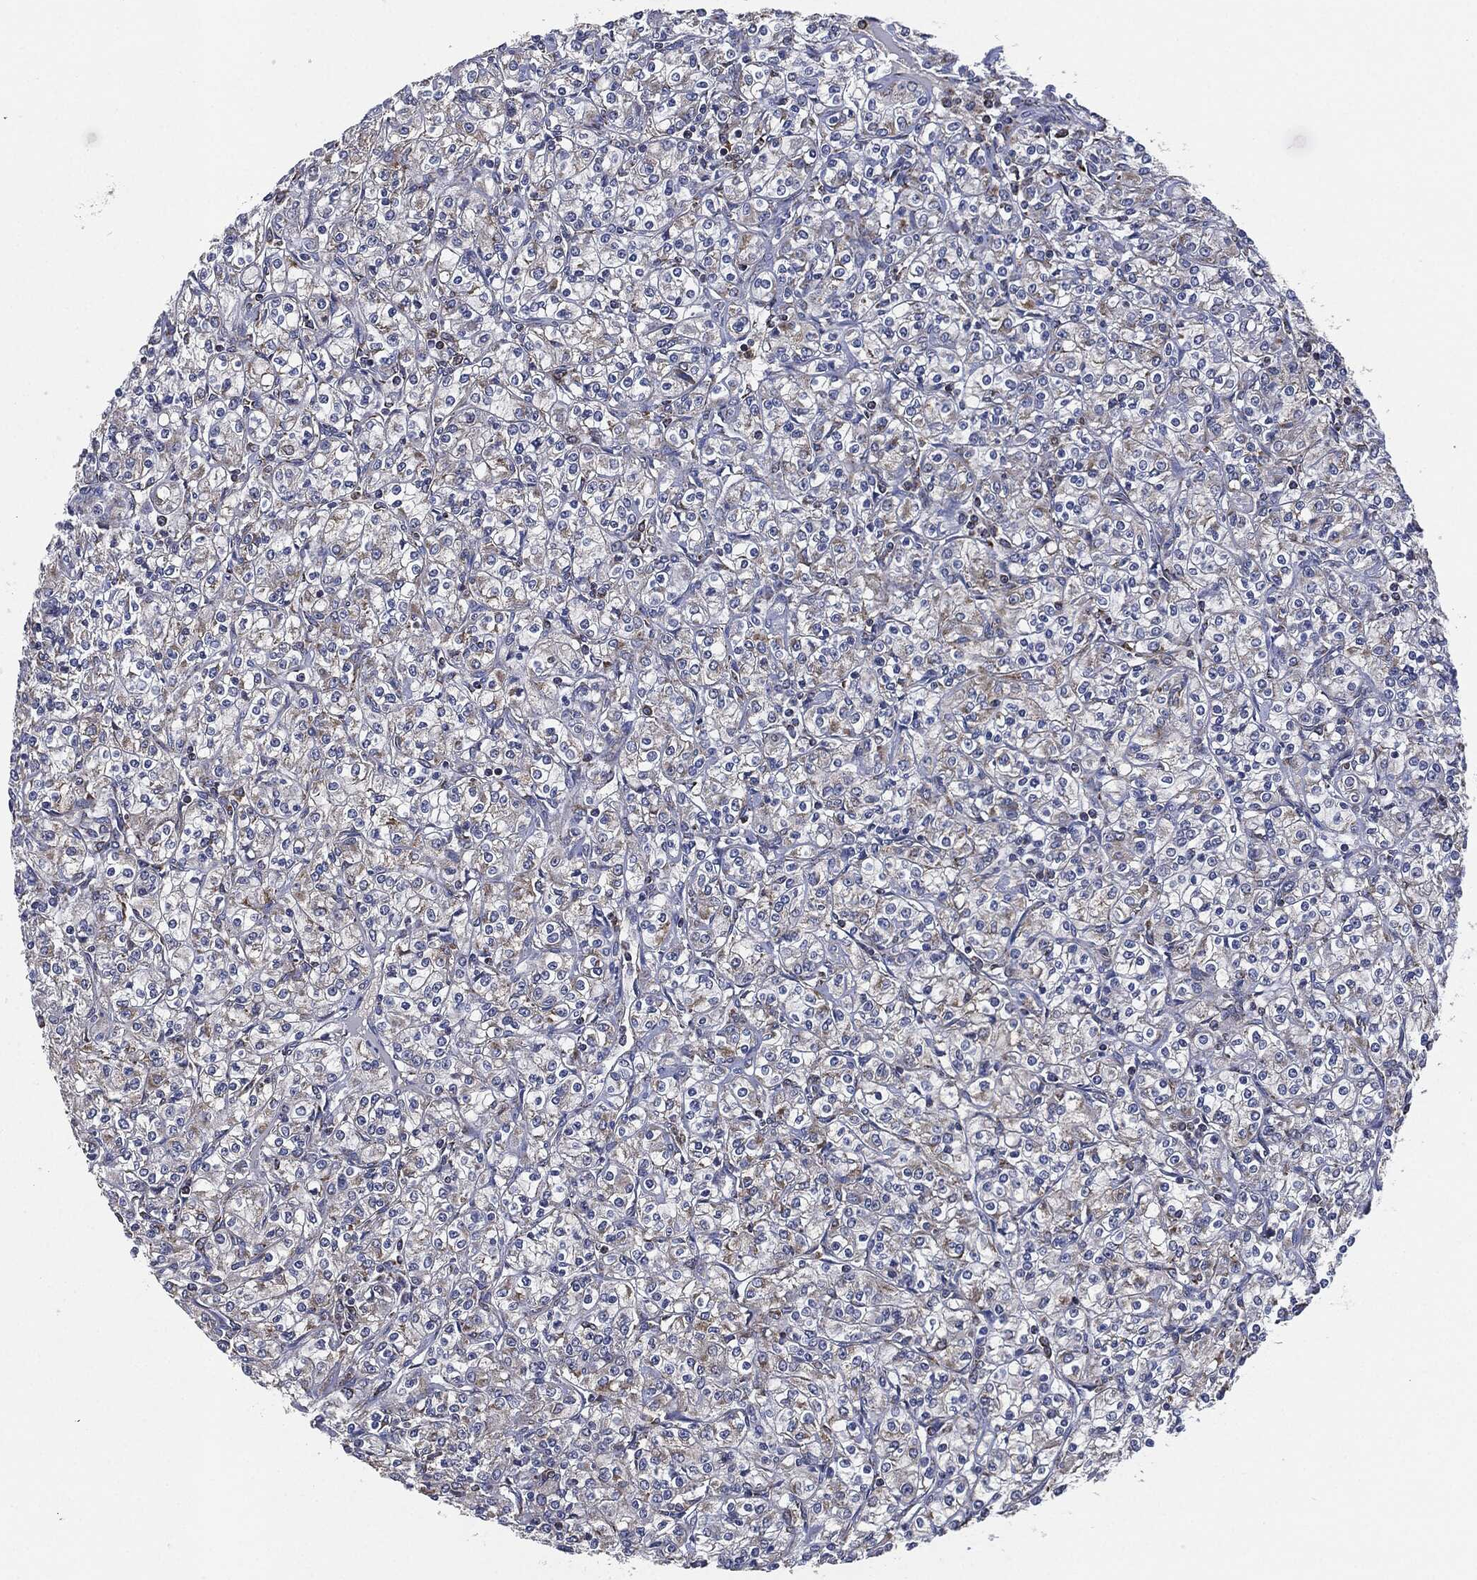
{"staining": {"intensity": "weak", "quantity": "<25%", "location": "cytoplasmic/membranous"}, "tissue": "renal cancer", "cell_type": "Tumor cells", "image_type": "cancer", "snomed": [{"axis": "morphology", "description": "Adenocarcinoma, NOS"}, {"axis": "topography", "description": "Kidney"}], "caption": "Immunohistochemical staining of renal adenocarcinoma displays no significant staining in tumor cells. (DAB immunohistochemistry (IHC), high magnification).", "gene": "NDUFV2", "patient": {"sex": "male", "age": 77}}